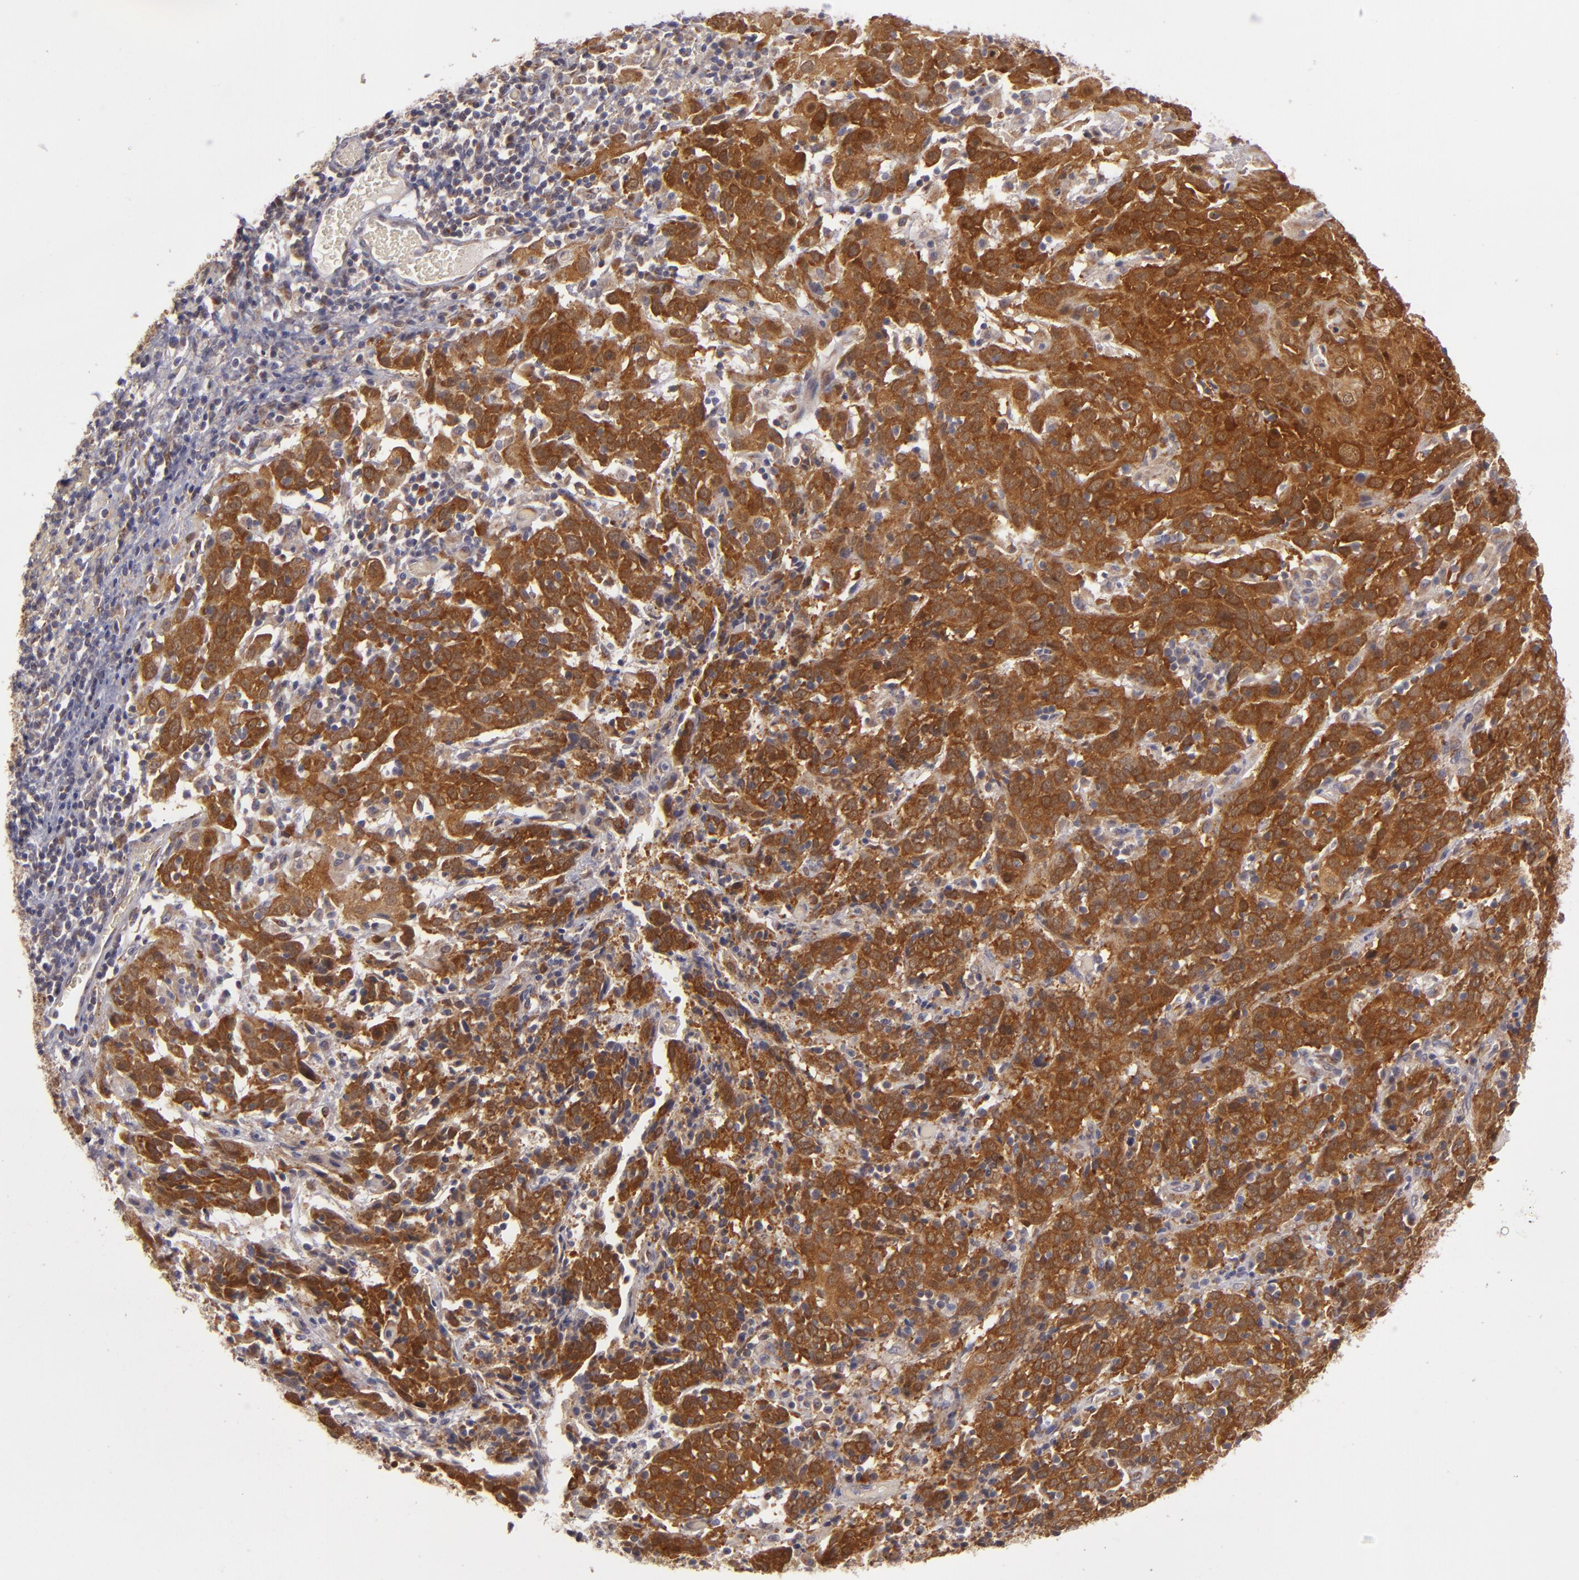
{"staining": {"intensity": "strong", "quantity": ">75%", "location": "cytoplasmic/membranous"}, "tissue": "cervical cancer", "cell_type": "Tumor cells", "image_type": "cancer", "snomed": [{"axis": "morphology", "description": "Normal tissue, NOS"}, {"axis": "morphology", "description": "Squamous cell carcinoma, NOS"}, {"axis": "topography", "description": "Cervix"}], "caption": "Strong cytoplasmic/membranous protein expression is identified in about >75% of tumor cells in cervical cancer (squamous cell carcinoma).", "gene": "SH2D4A", "patient": {"sex": "female", "age": 67}}